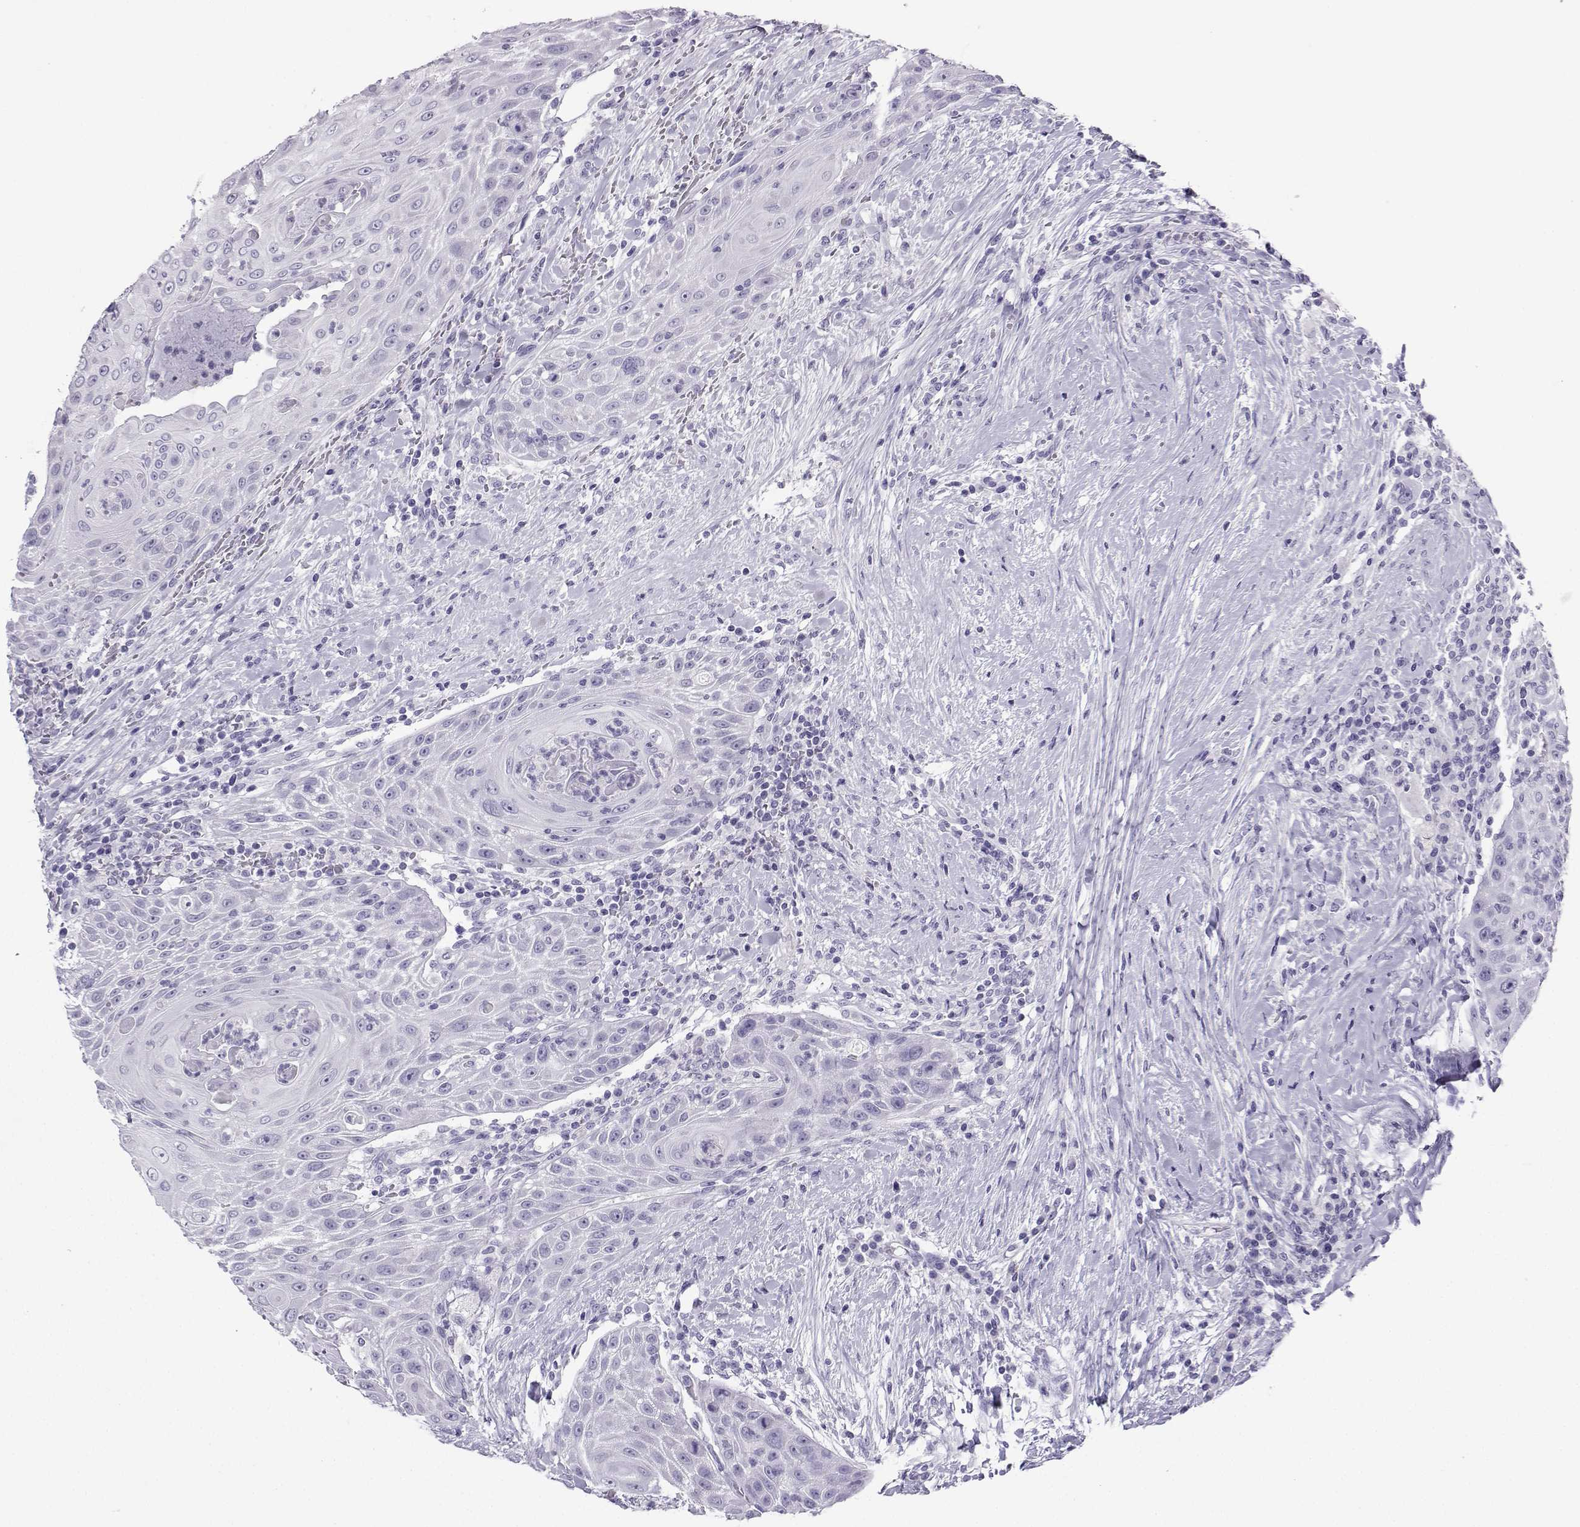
{"staining": {"intensity": "negative", "quantity": "none", "location": "none"}, "tissue": "head and neck cancer", "cell_type": "Tumor cells", "image_type": "cancer", "snomed": [{"axis": "morphology", "description": "Squamous cell carcinoma, NOS"}, {"axis": "topography", "description": "Head-Neck"}], "caption": "Protein analysis of squamous cell carcinoma (head and neck) exhibits no significant positivity in tumor cells. Nuclei are stained in blue.", "gene": "NEFL", "patient": {"sex": "male", "age": 69}}